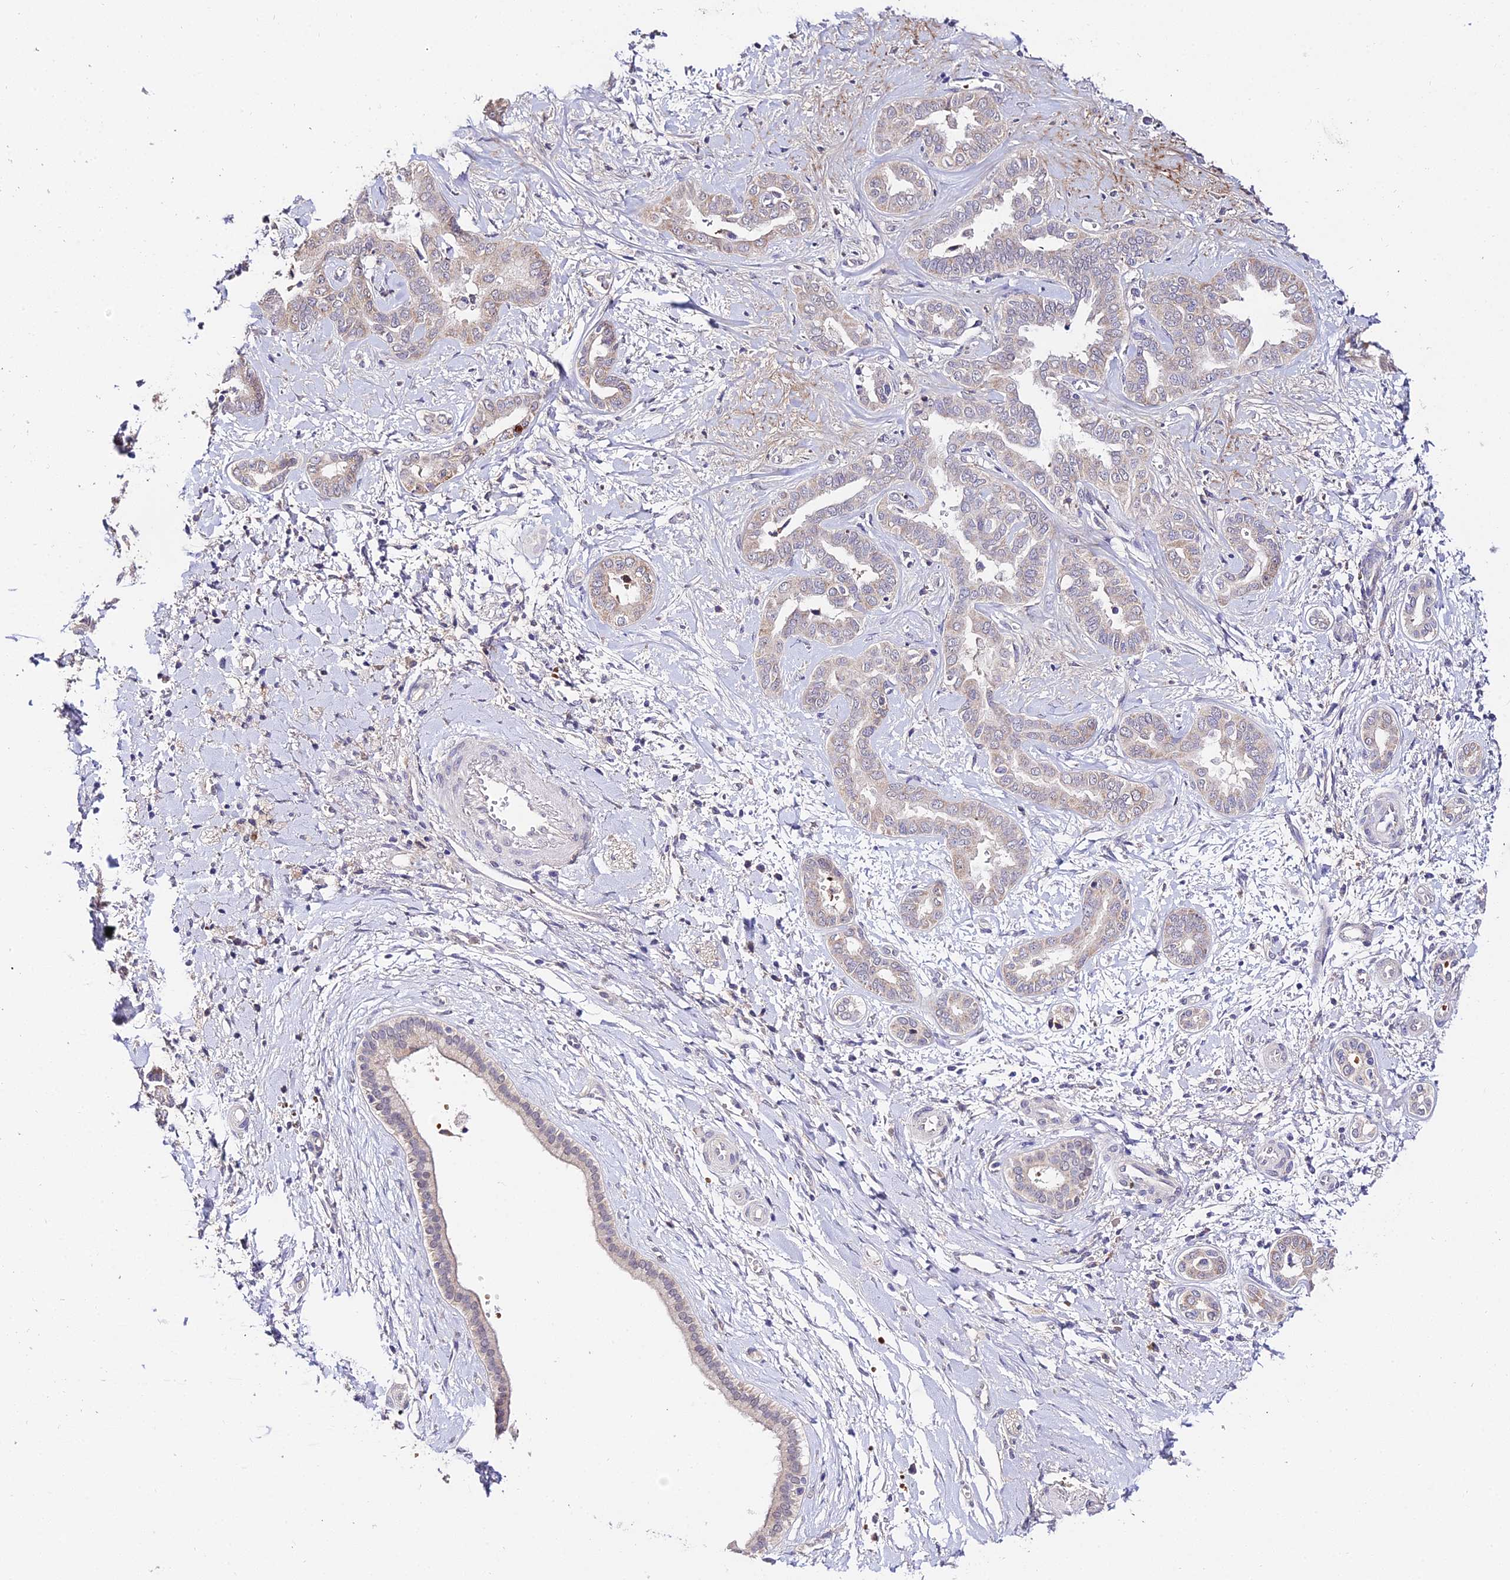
{"staining": {"intensity": "weak", "quantity": "<25%", "location": "cytoplasmic/membranous"}, "tissue": "liver cancer", "cell_type": "Tumor cells", "image_type": "cancer", "snomed": [{"axis": "morphology", "description": "Cholangiocarcinoma"}, {"axis": "topography", "description": "Liver"}], "caption": "The image shows no significant expression in tumor cells of liver cancer (cholangiocarcinoma).", "gene": "WDR5B", "patient": {"sex": "female", "age": 77}}